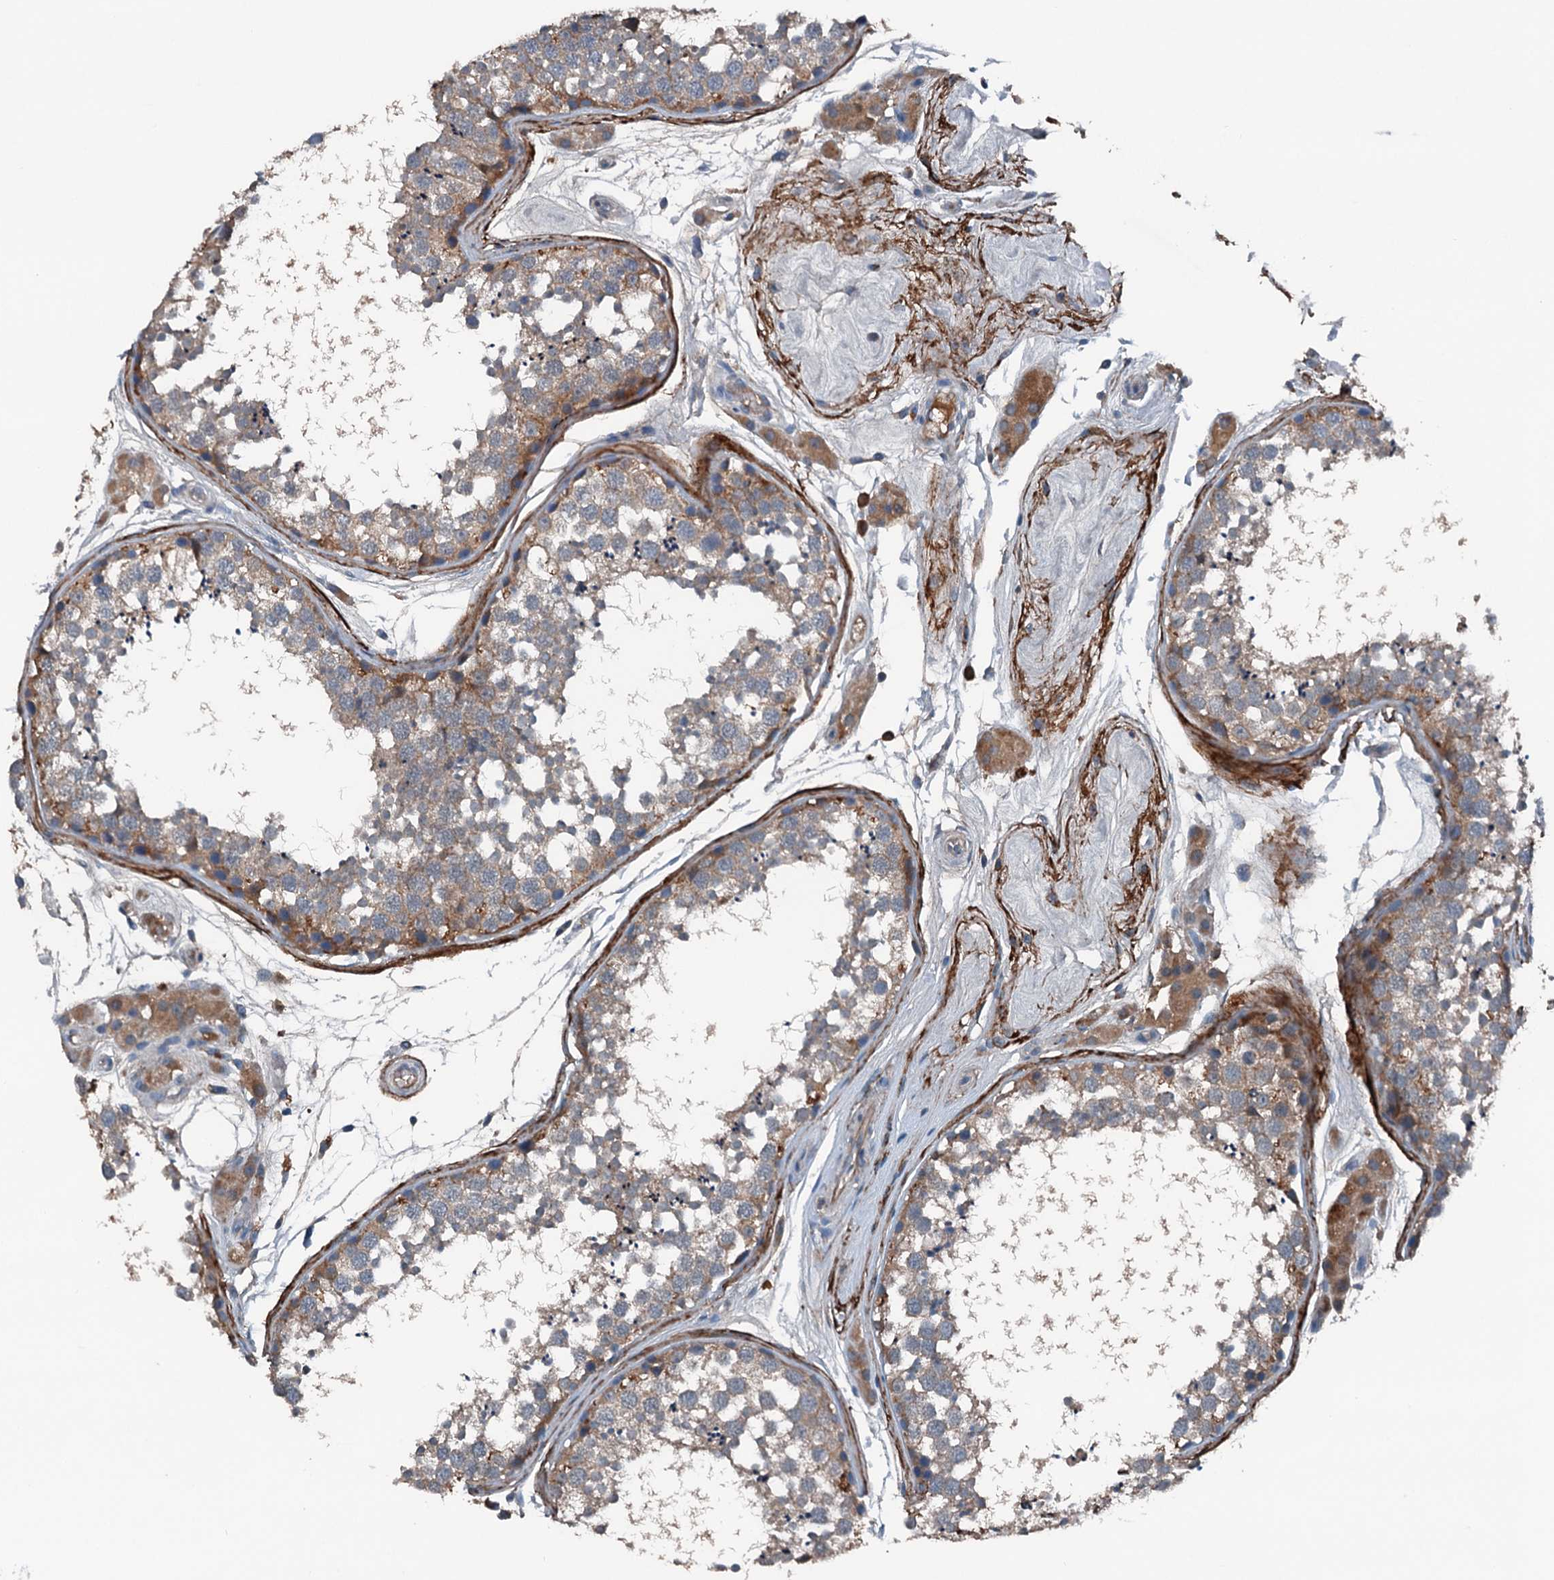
{"staining": {"intensity": "moderate", "quantity": "25%-75%", "location": "cytoplasmic/membranous"}, "tissue": "testis", "cell_type": "Cells in seminiferous ducts", "image_type": "normal", "snomed": [{"axis": "morphology", "description": "Normal tissue, NOS"}, {"axis": "topography", "description": "Testis"}], "caption": "Cells in seminiferous ducts exhibit moderate cytoplasmic/membranous staining in about 25%-75% of cells in normal testis. Using DAB (brown) and hematoxylin (blue) stains, captured at high magnification using brightfield microscopy.", "gene": "PDSS1", "patient": {"sex": "male", "age": 56}}